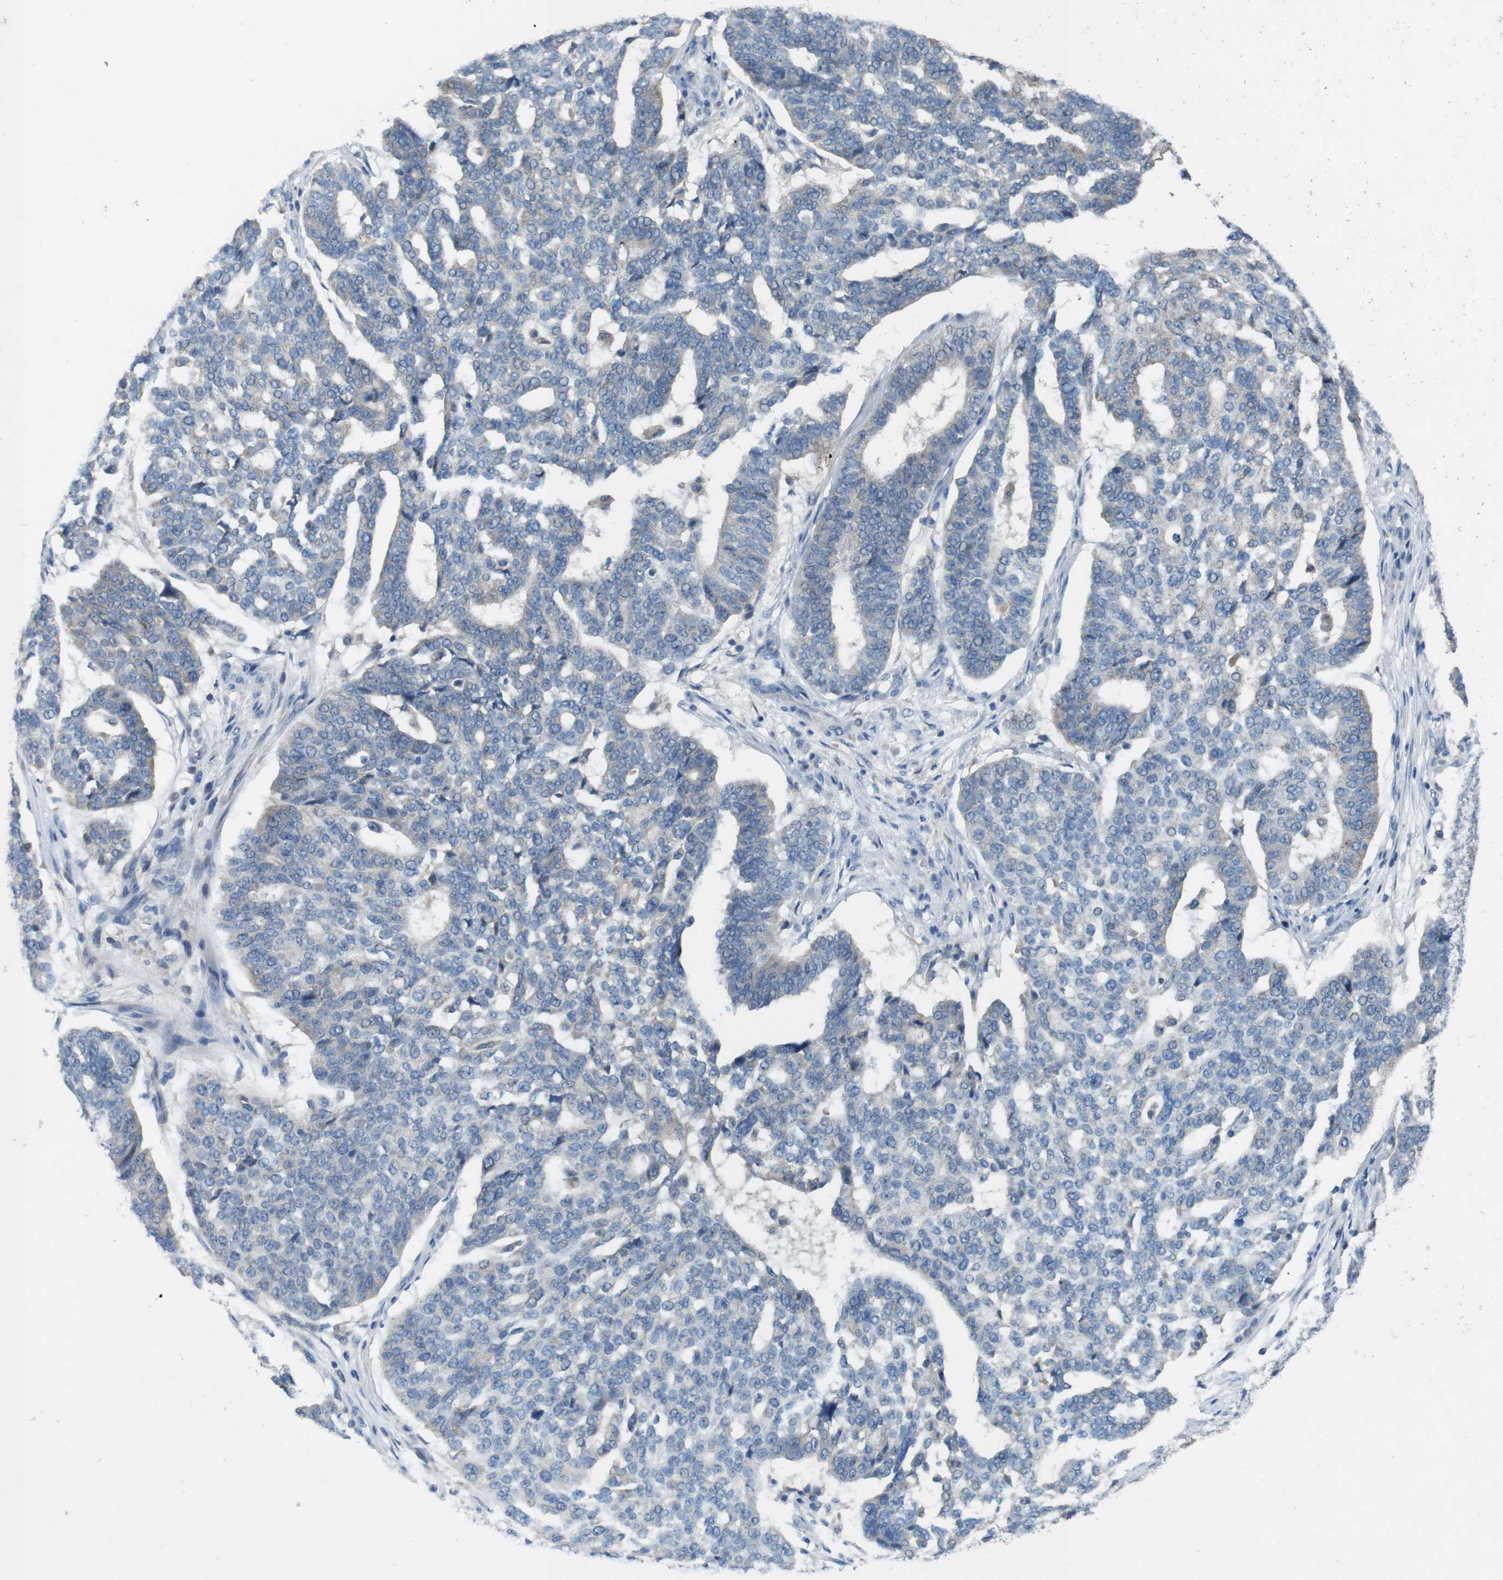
{"staining": {"intensity": "negative", "quantity": "none", "location": "none"}, "tissue": "ovarian cancer", "cell_type": "Tumor cells", "image_type": "cancer", "snomed": [{"axis": "morphology", "description": "Cystadenocarcinoma, serous, NOS"}, {"axis": "topography", "description": "Ovary"}], "caption": "The IHC micrograph has no significant expression in tumor cells of serous cystadenocarcinoma (ovarian) tissue.", "gene": "MOGAT3", "patient": {"sex": "female", "age": 59}}